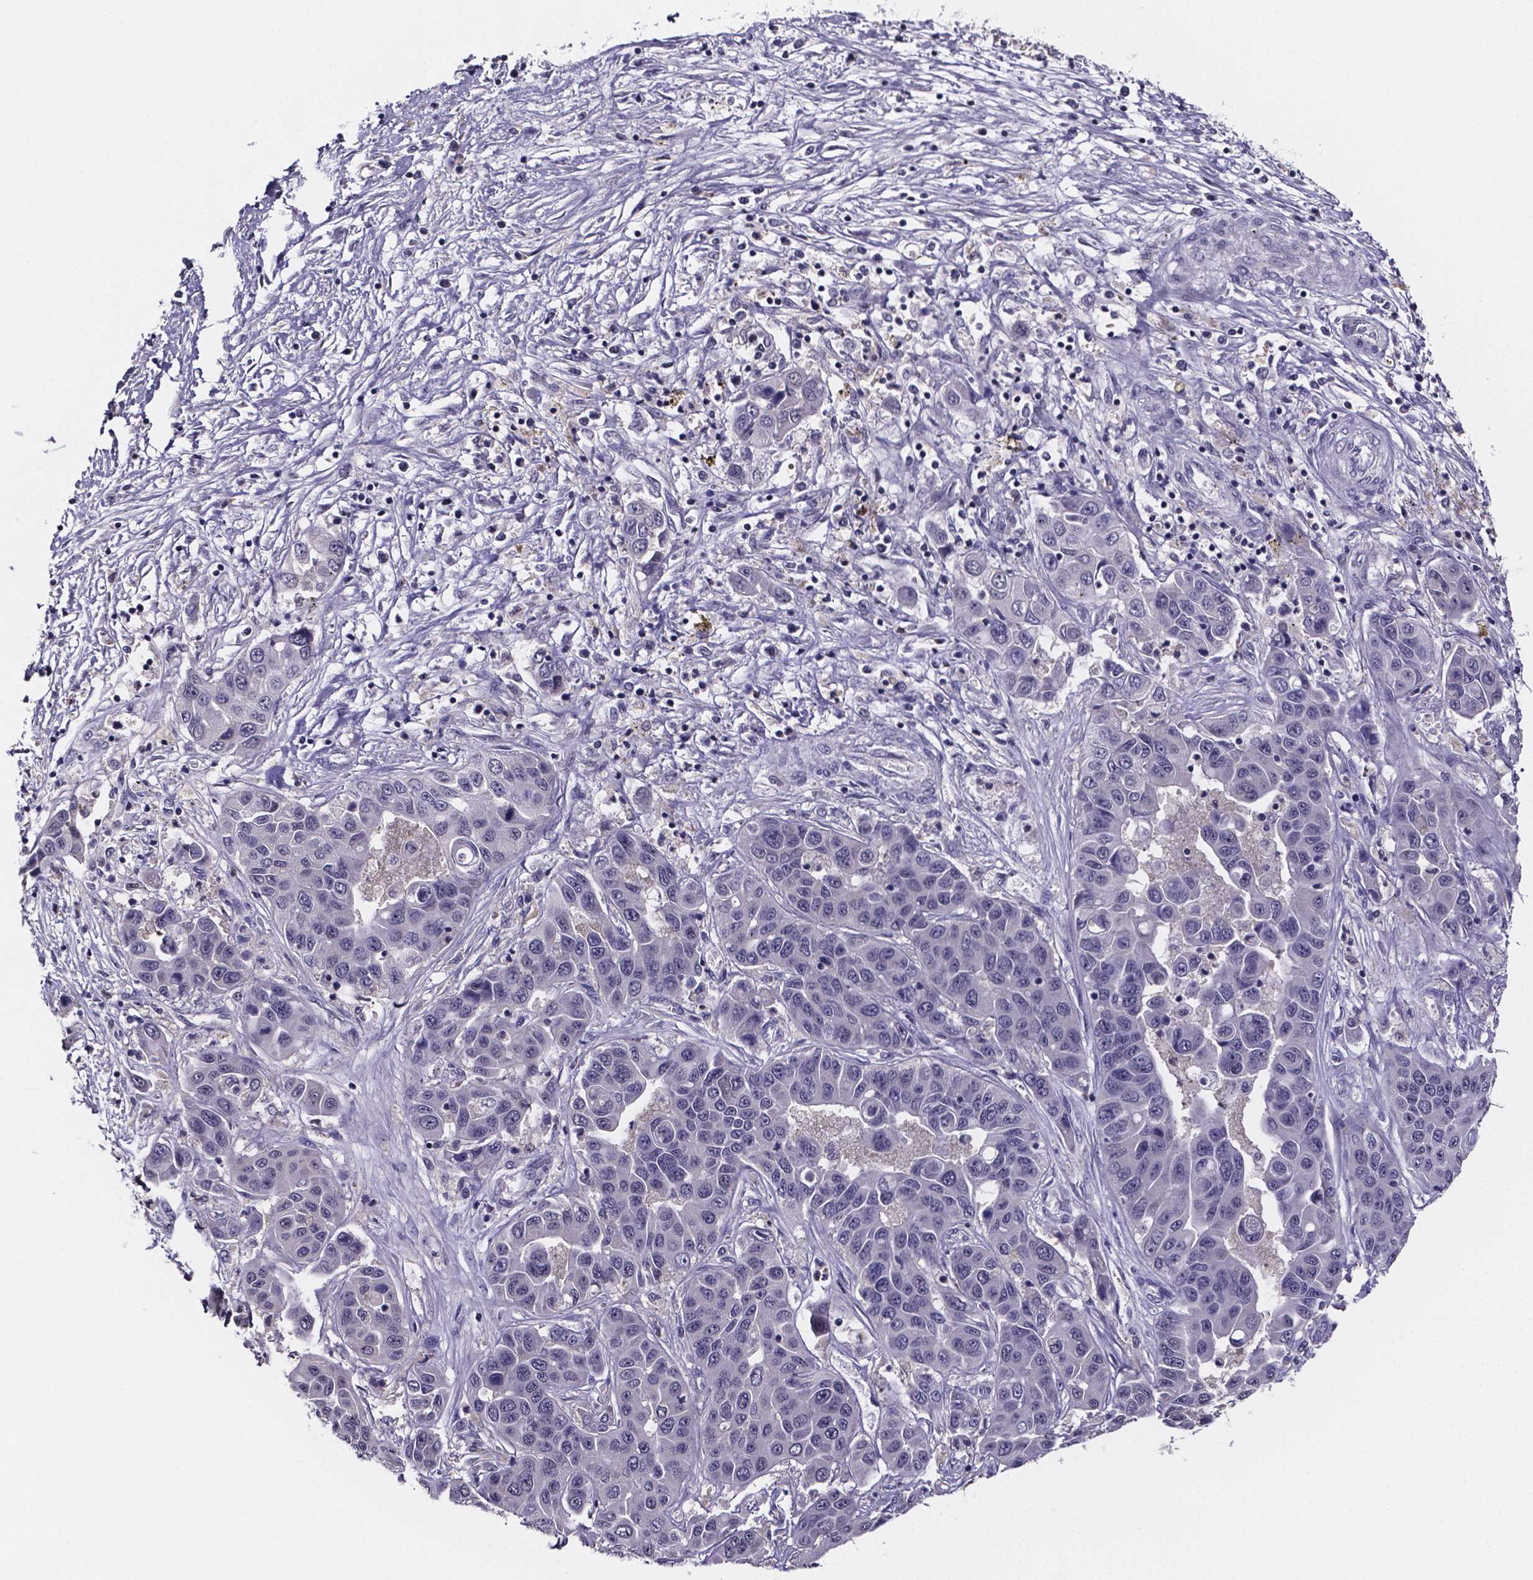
{"staining": {"intensity": "negative", "quantity": "none", "location": "none"}, "tissue": "liver cancer", "cell_type": "Tumor cells", "image_type": "cancer", "snomed": [{"axis": "morphology", "description": "Cholangiocarcinoma"}, {"axis": "topography", "description": "Liver"}], "caption": "High magnification brightfield microscopy of cholangiocarcinoma (liver) stained with DAB (brown) and counterstained with hematoxylin (blue): tumor cells show no significant expression. (DAB immunohistochemistry with hematoxylin counter stain).", "gene": "IZUMO1", "patient": {"sex": "female", "age": 52}}